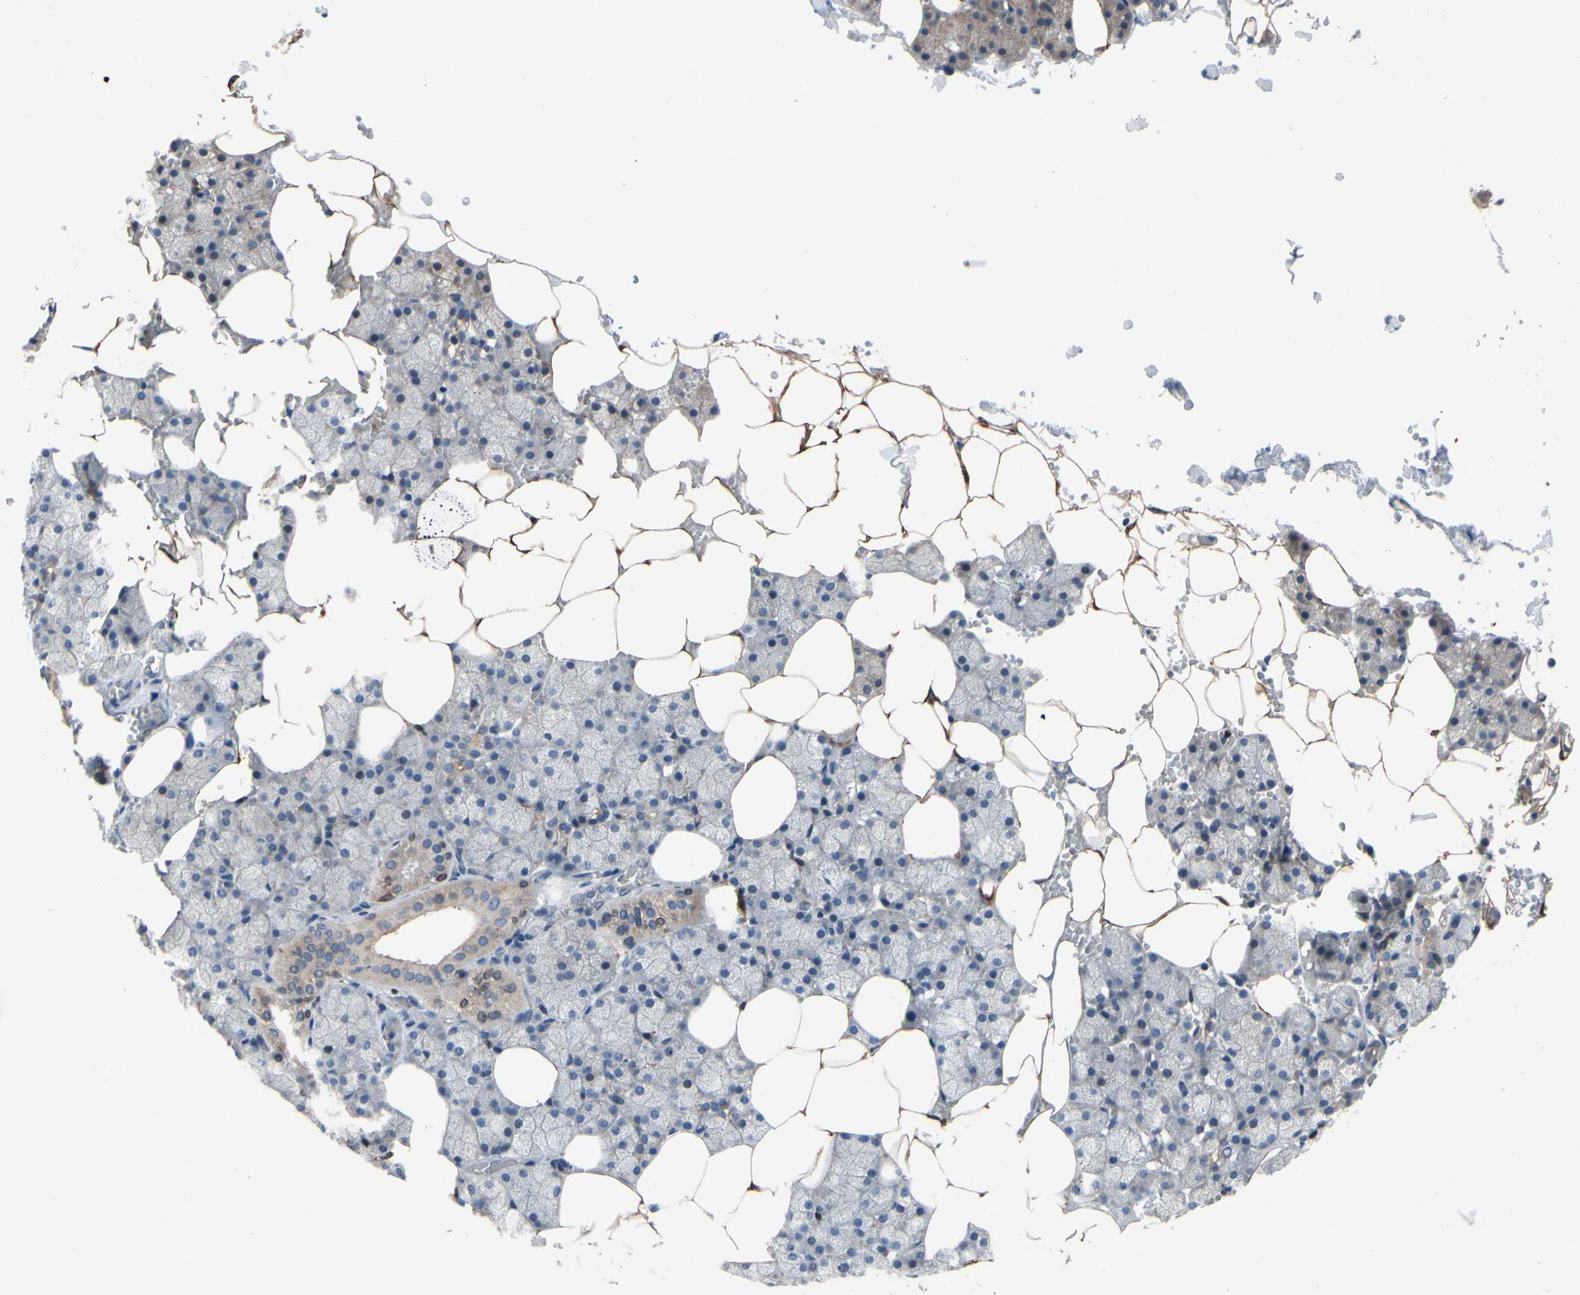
{"staining": {"intensity": "moderate", "quantity": "25%-75%", "location": "cytoplasmic/membranous"}, "tissue": "salivary gland", "cell_type": "Glandular cells", "image_type": "normal", "snomed": [{"axis": "morphology", "description": "Normal tissue, NOS"}, {"axis": "topography", "description": "Salivary gland"}], "caption": "Protein staining of normal salivary gland shows moderate cytoplasmic/membranous positivity in approximately 25%-75% of glandular cells.", "gene": "PRXL2A", "patient": {"sex": "male", "age": 62}}